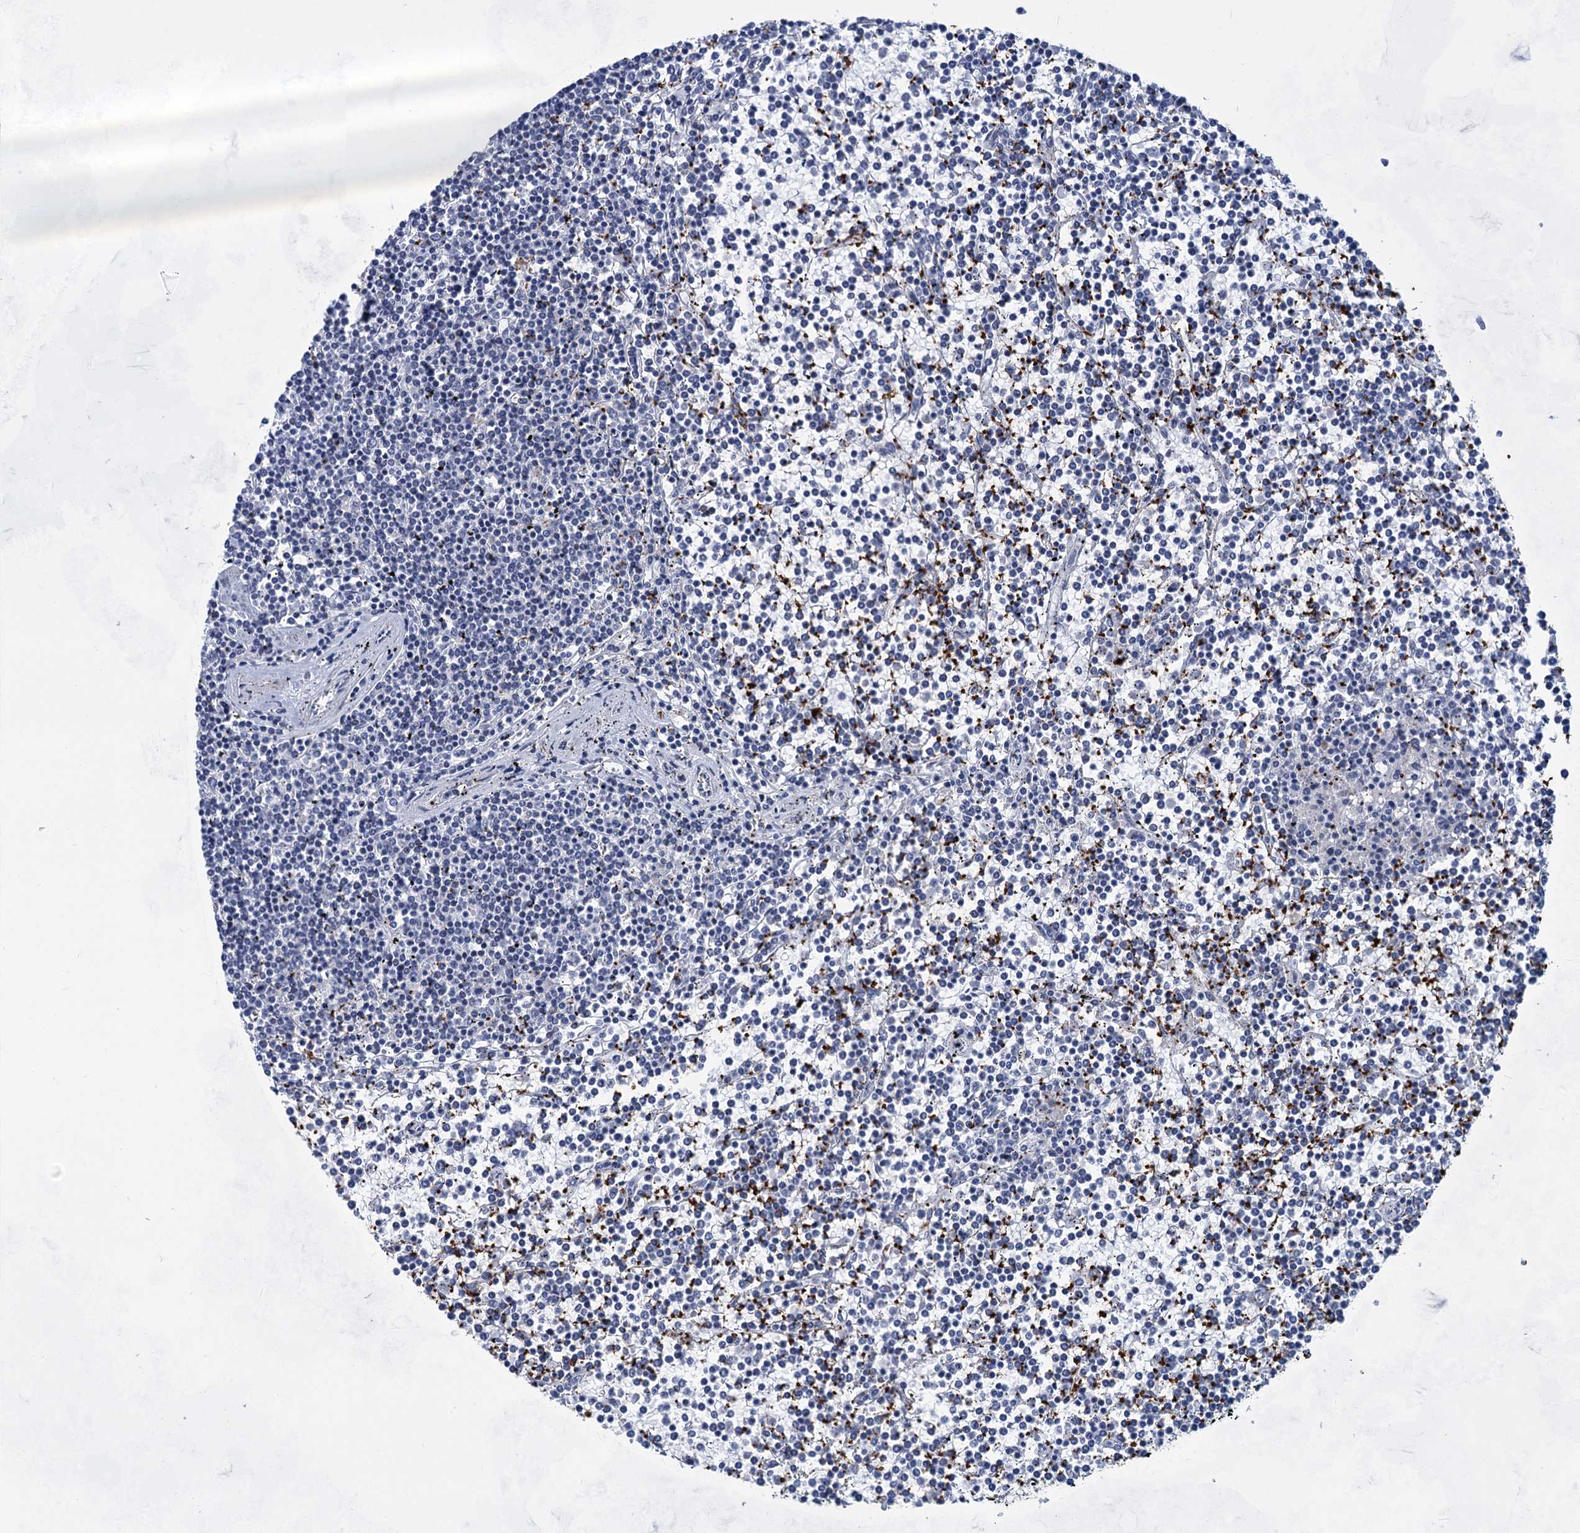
{"staining": {"intensity": "negative", "quantity": "none", "location": "none"}, "tissue": "lymphoma", "cell_type": "Tumor cells", "image_type": "cancer", "snomed": [{"axis": "morphology", "description": "Malignant lymphoma, non-Hodgkin's type, Low grade"}, {"axis": "topography", "description": "Spleen"}], "caption": "Lymphoma stained for a protein using immunohistochemistry shows no staining tumor cells.", "gene": "MON2", "patient": {"sex": "female", "age": 19}}